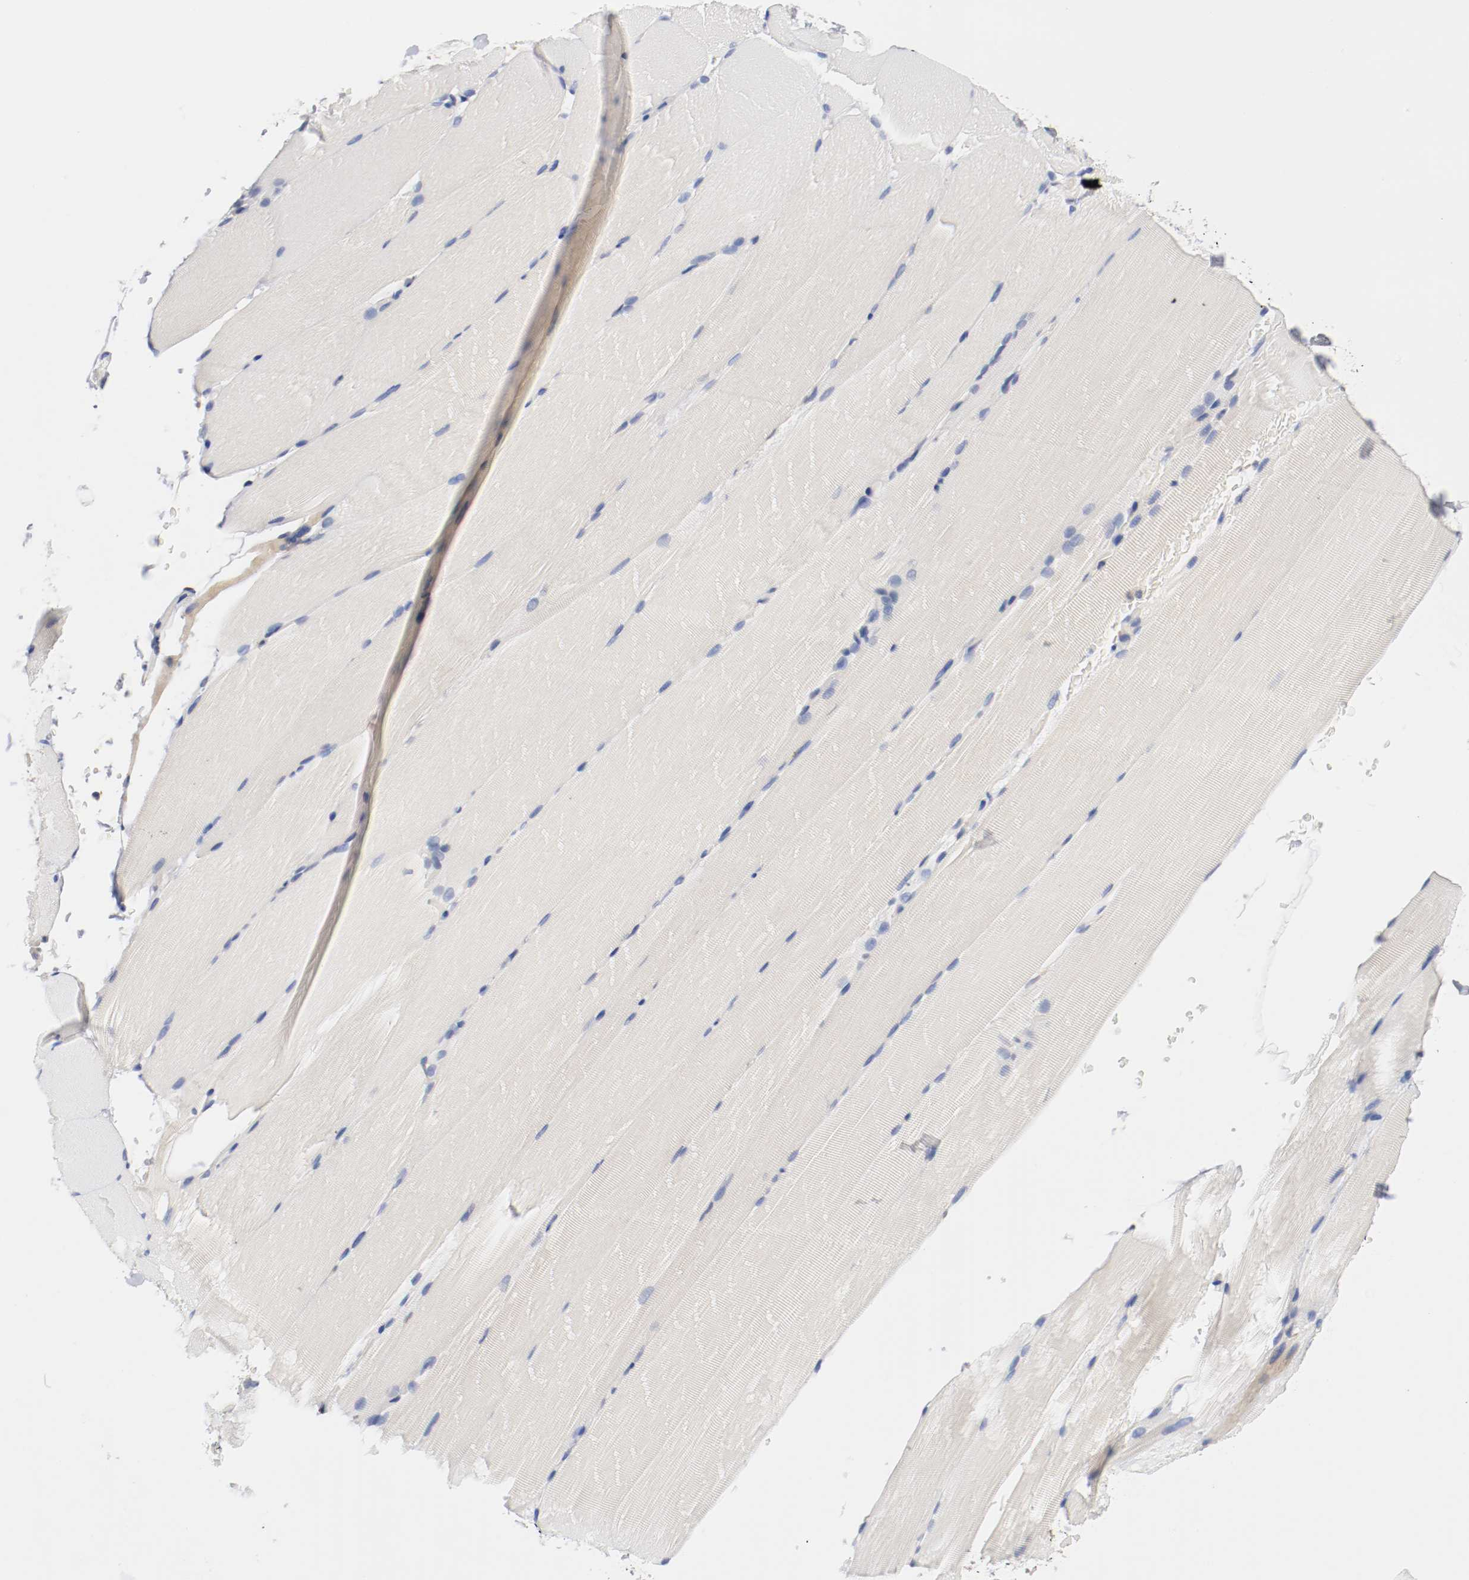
{"staining": {"intensity": "negative", "quantity": "none", "location": "none"}, "tissue": "skeletal muscle", "cell_type": "Myocytes", "image_type": "normal", "snomed": [{"axis": "morphology", "description": "Normal tissue, NOS"}, {"axis": "topography", "description": "Skeletal muscle"}, {"axis": "topography", "description": "Parathyroid gland"}], "caption": "Photomicrograph shows no protein staining in myocytes of unremarkable skeletal muscle. (DAB immunohistochemistry (IHC) with hematoxylin counter stain).", "gene": "HGS", "patient": {"sex": "female", "age": 37}}